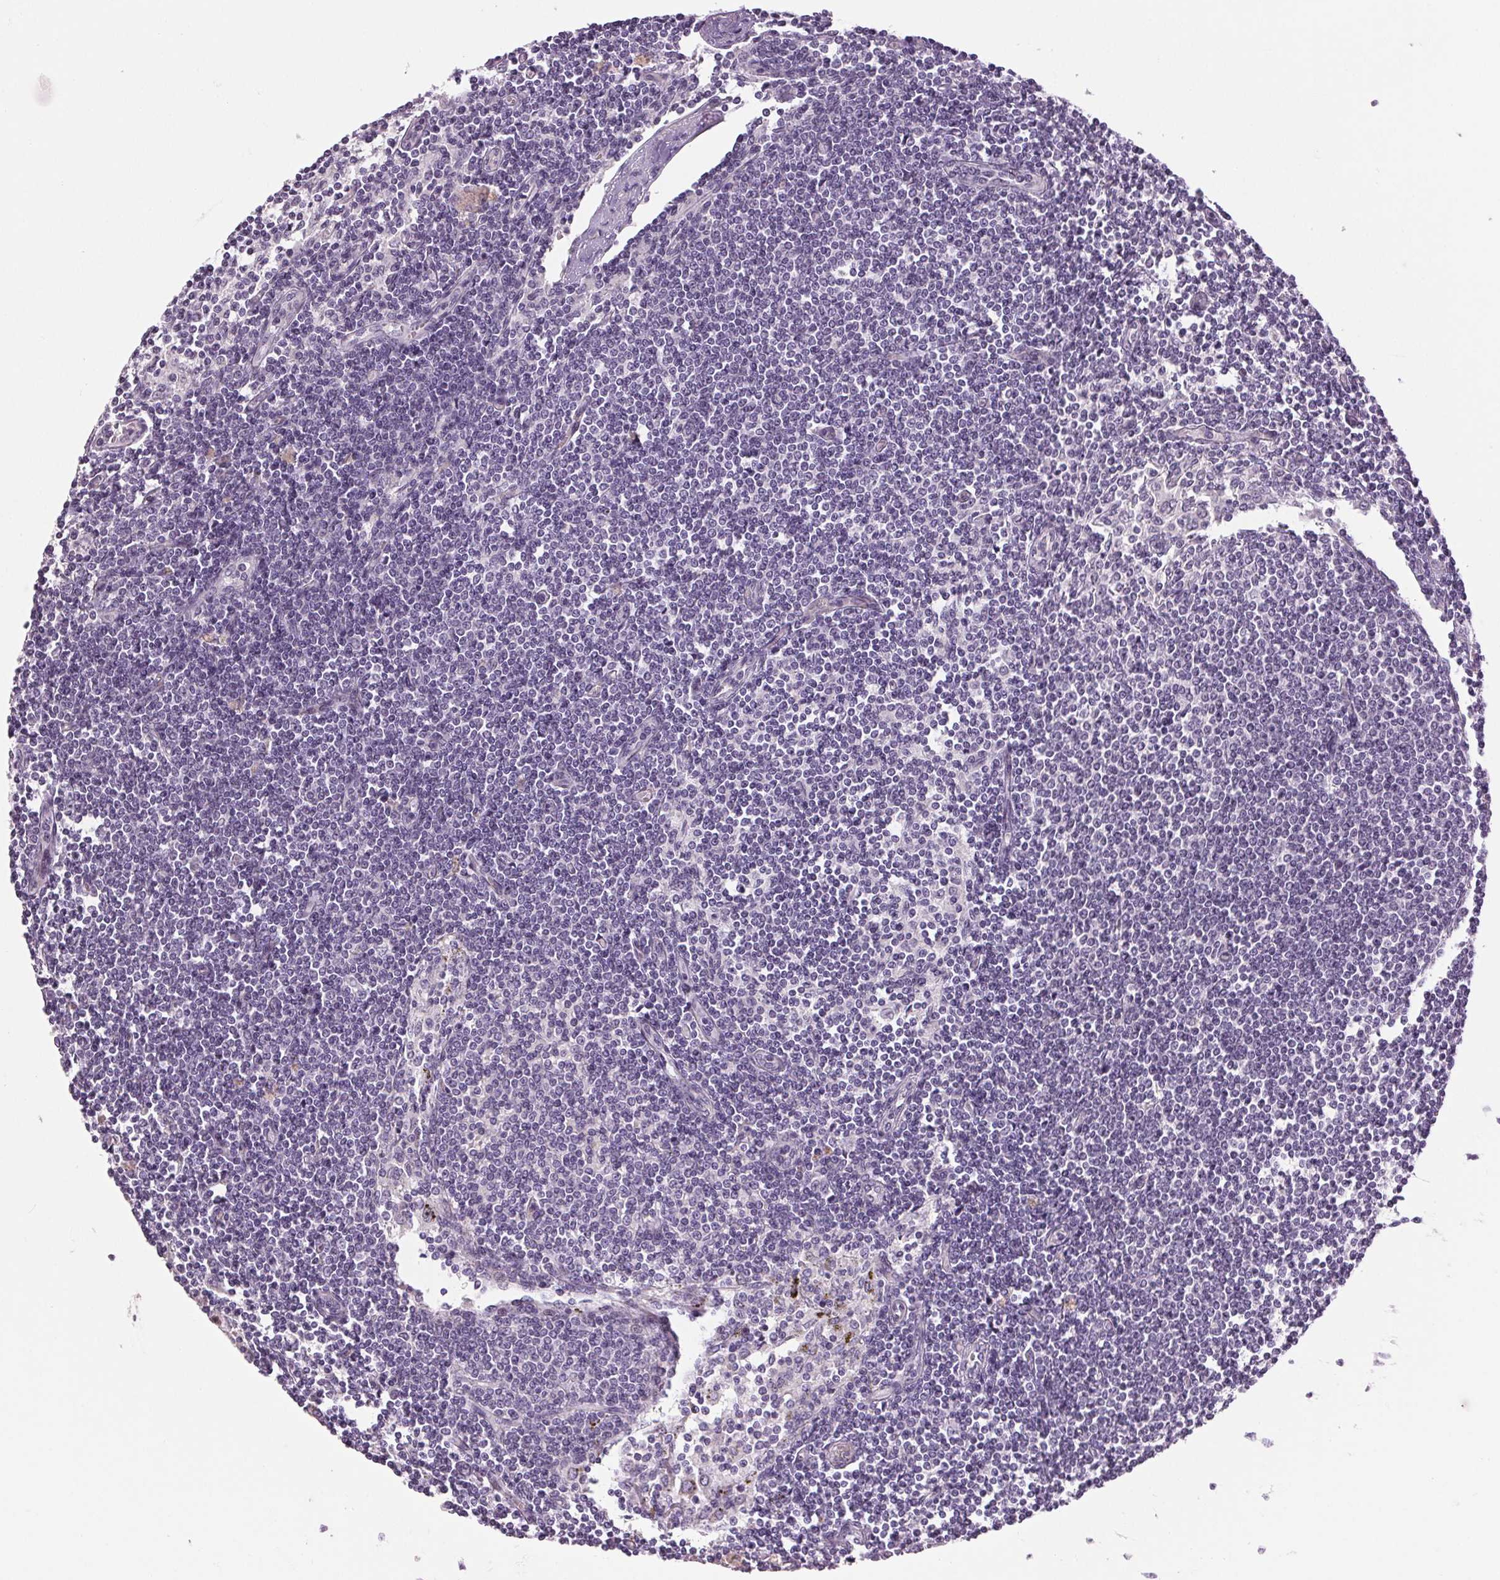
{"staining": {"intensity": "negative", "quantity": "none", "location": "none"}, "tissue": "lymph node", "cell_type": "Germinal center cells", "image_type": "normal", "snomed": [{"axis": "morphology", "description": "Normal tissue, NOS"}, {"axis": "topography", "description": "Lymph node"}], "caption": "High power microscopy image of an immunohistochemistry image of unremarkable lymph node, revealing no significant expression in germinal center cells.", "gene": "PLCB1", "patient": {"sex": "female", "age": 69}}